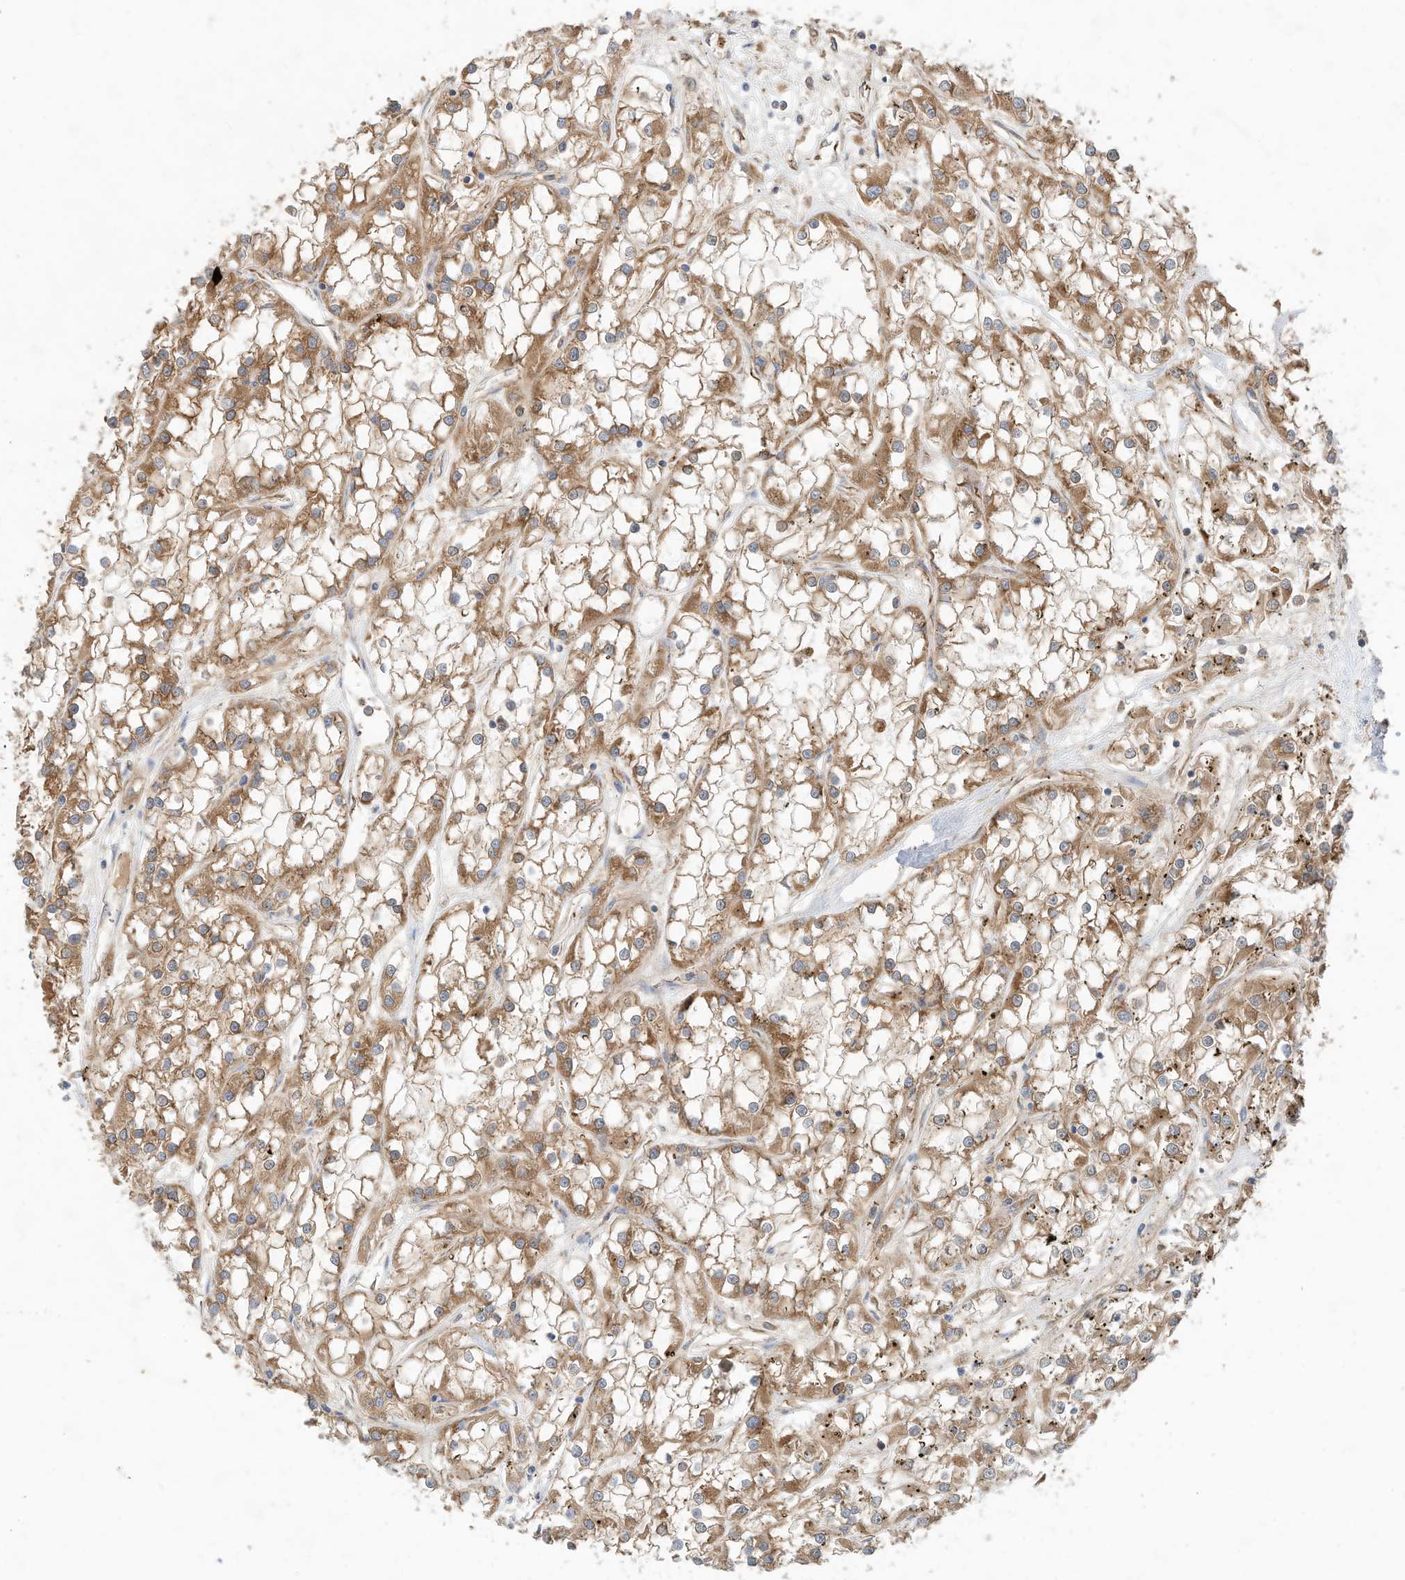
{"staining": {"intensity": "moderate", "quantity": ">75%", "location": "cytoplasmic/membranous"}, "tissue": "renal cancer", "cell_type": "Tumor cells", "image_type": "cancer", "snomed": [{"axis": "morphology", "description": "Adenocarcinoma, NOS"}, {"axis": "topography", "description": "Kidney"}], "caption": "This histopathology image displays immunohistochemistry staining of human renal adenocarcinoma, with medium moderate cytoplasmic/membranous positivity in about >75% of tumor cells.", "gene": "CPAMD8", "patient": {"sex": "female", "age": 52}}